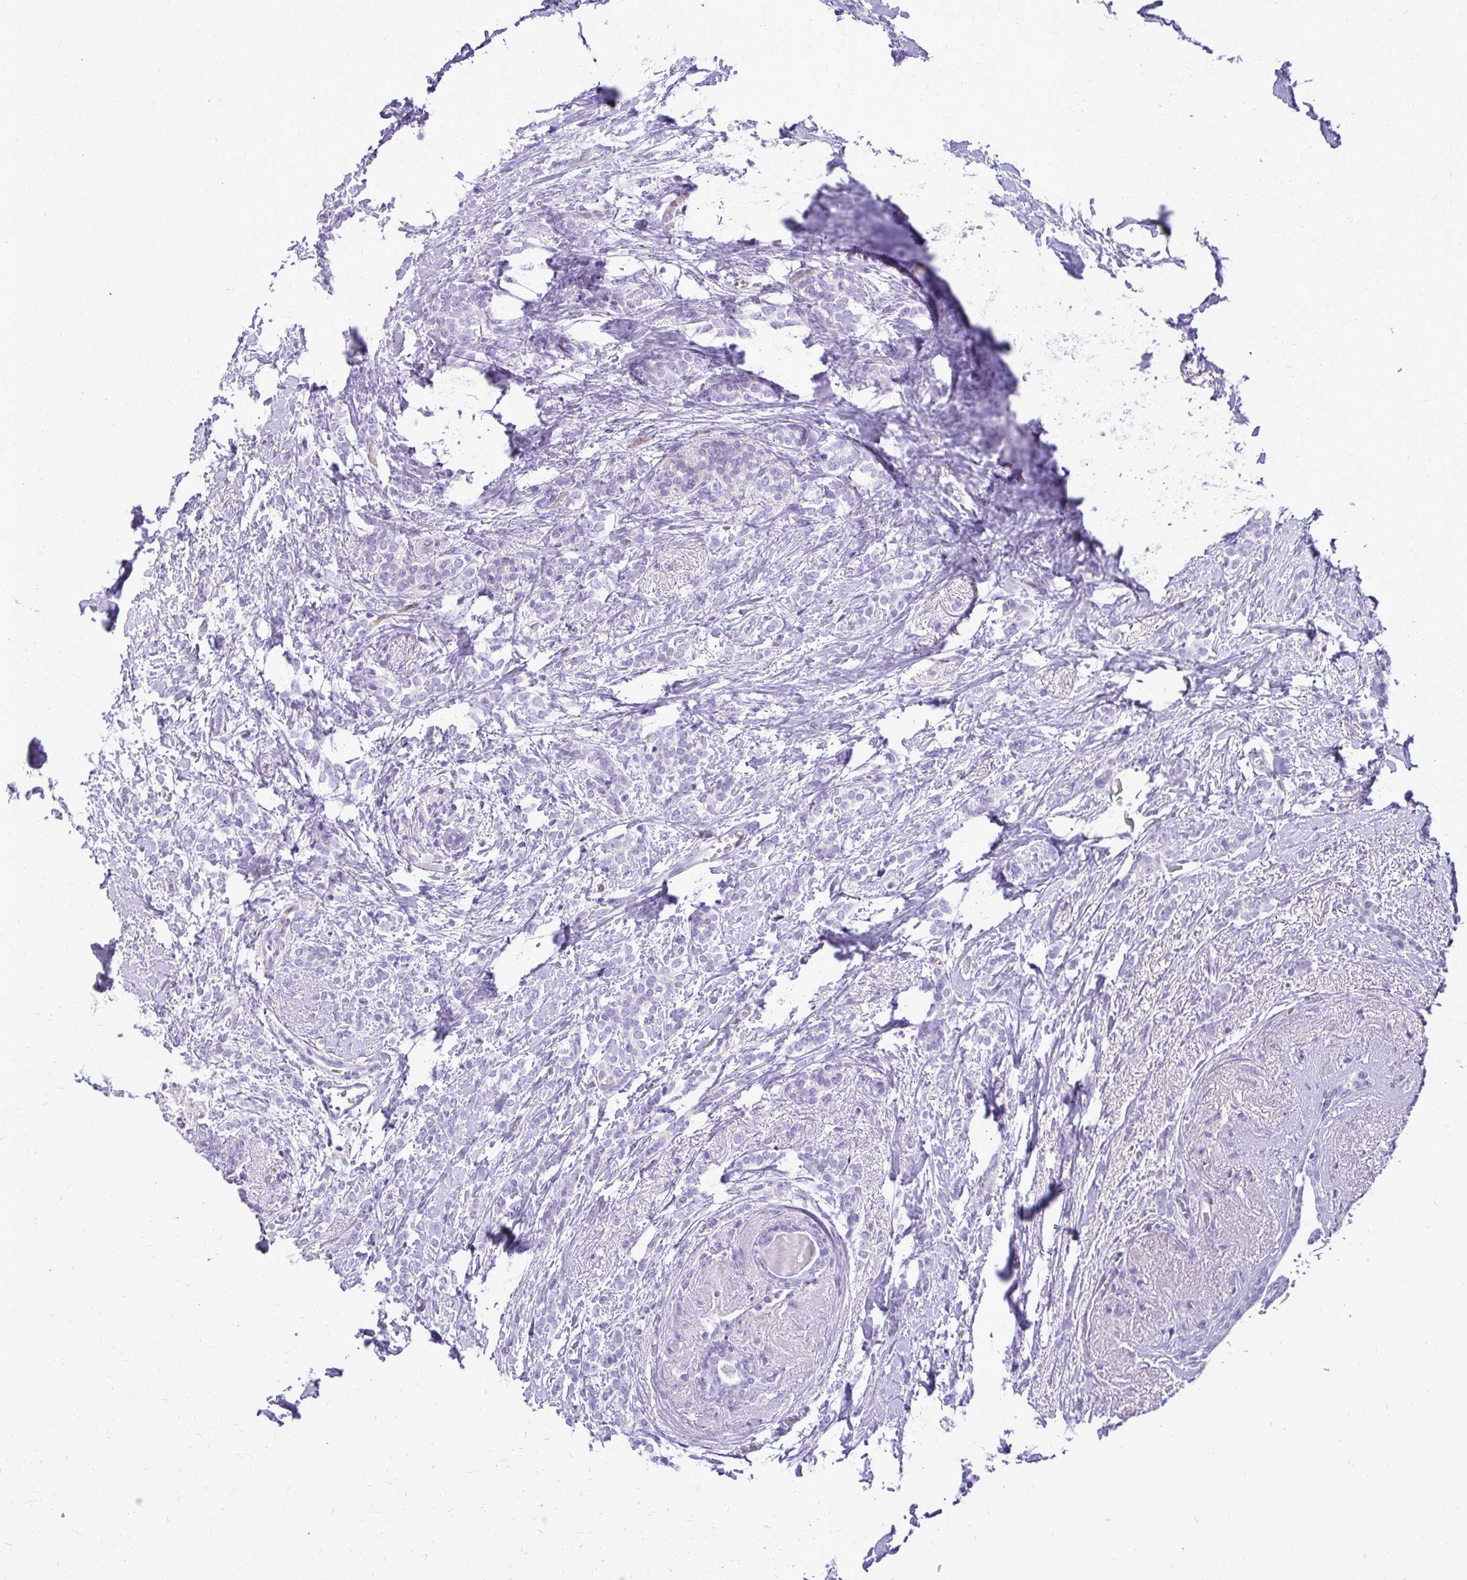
{"staining": {"intensity": "negative", "quantity": "none", "location": "none"}, "tissue": "breast cancer", "cell_type": "Tumor cells", "image_type": "cancer", "snomed": [{"axis": "morphology", "description": "Normal tissue, NOS"}, {"axis": "morphology", "description": "Duct carcinoma"}, {"axis": "topography", "description": "Breast"}], "caption": "Immunohistochemistry photomicrograph of intraductal carcinoma (breast) stained for a protein (brown), which displays no expression in tumor cells.", "gene": "PELI3", "patient": {"sex": "female", "age": 77}}